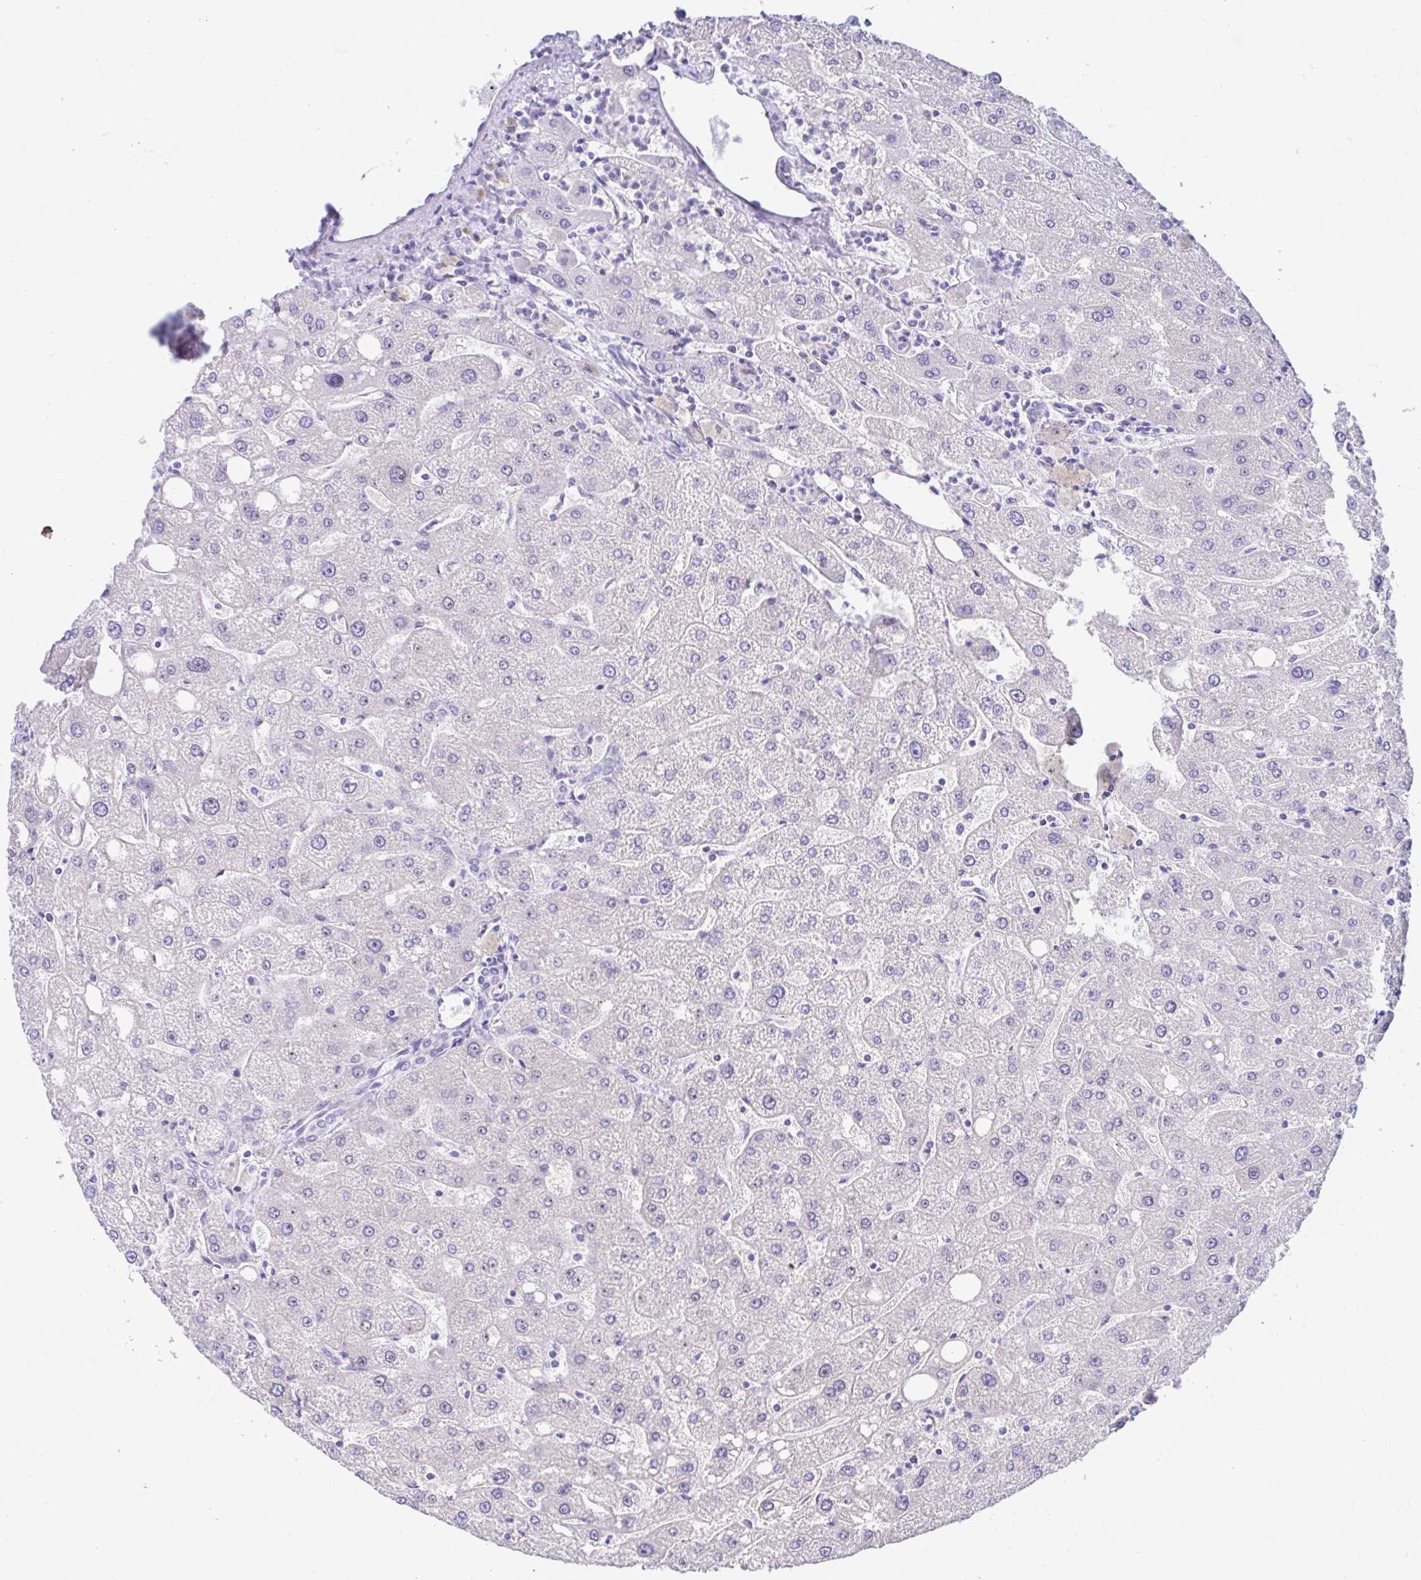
{"staining": {"intensity": "negative", "quantity": "none", "location": "none"}, "tissue": "liver", "cell_type": "Cholangiocytes", "image_type": "normal", "snomed": [{"axis": "morphology", "description": "Normal tissue, NOS"}, {"axis": "topography", "description": "Liver"}], "caption": "Immunohistochemical staining of unremarkable liver displays no significant positivity in cholangiocytes. (DAB (3,3'-diaminobenzidine) immunohistochemistry (IHC), high magnification).", "gene": "FTSJ3", "patient": {"sex": "male", "age": 67}}